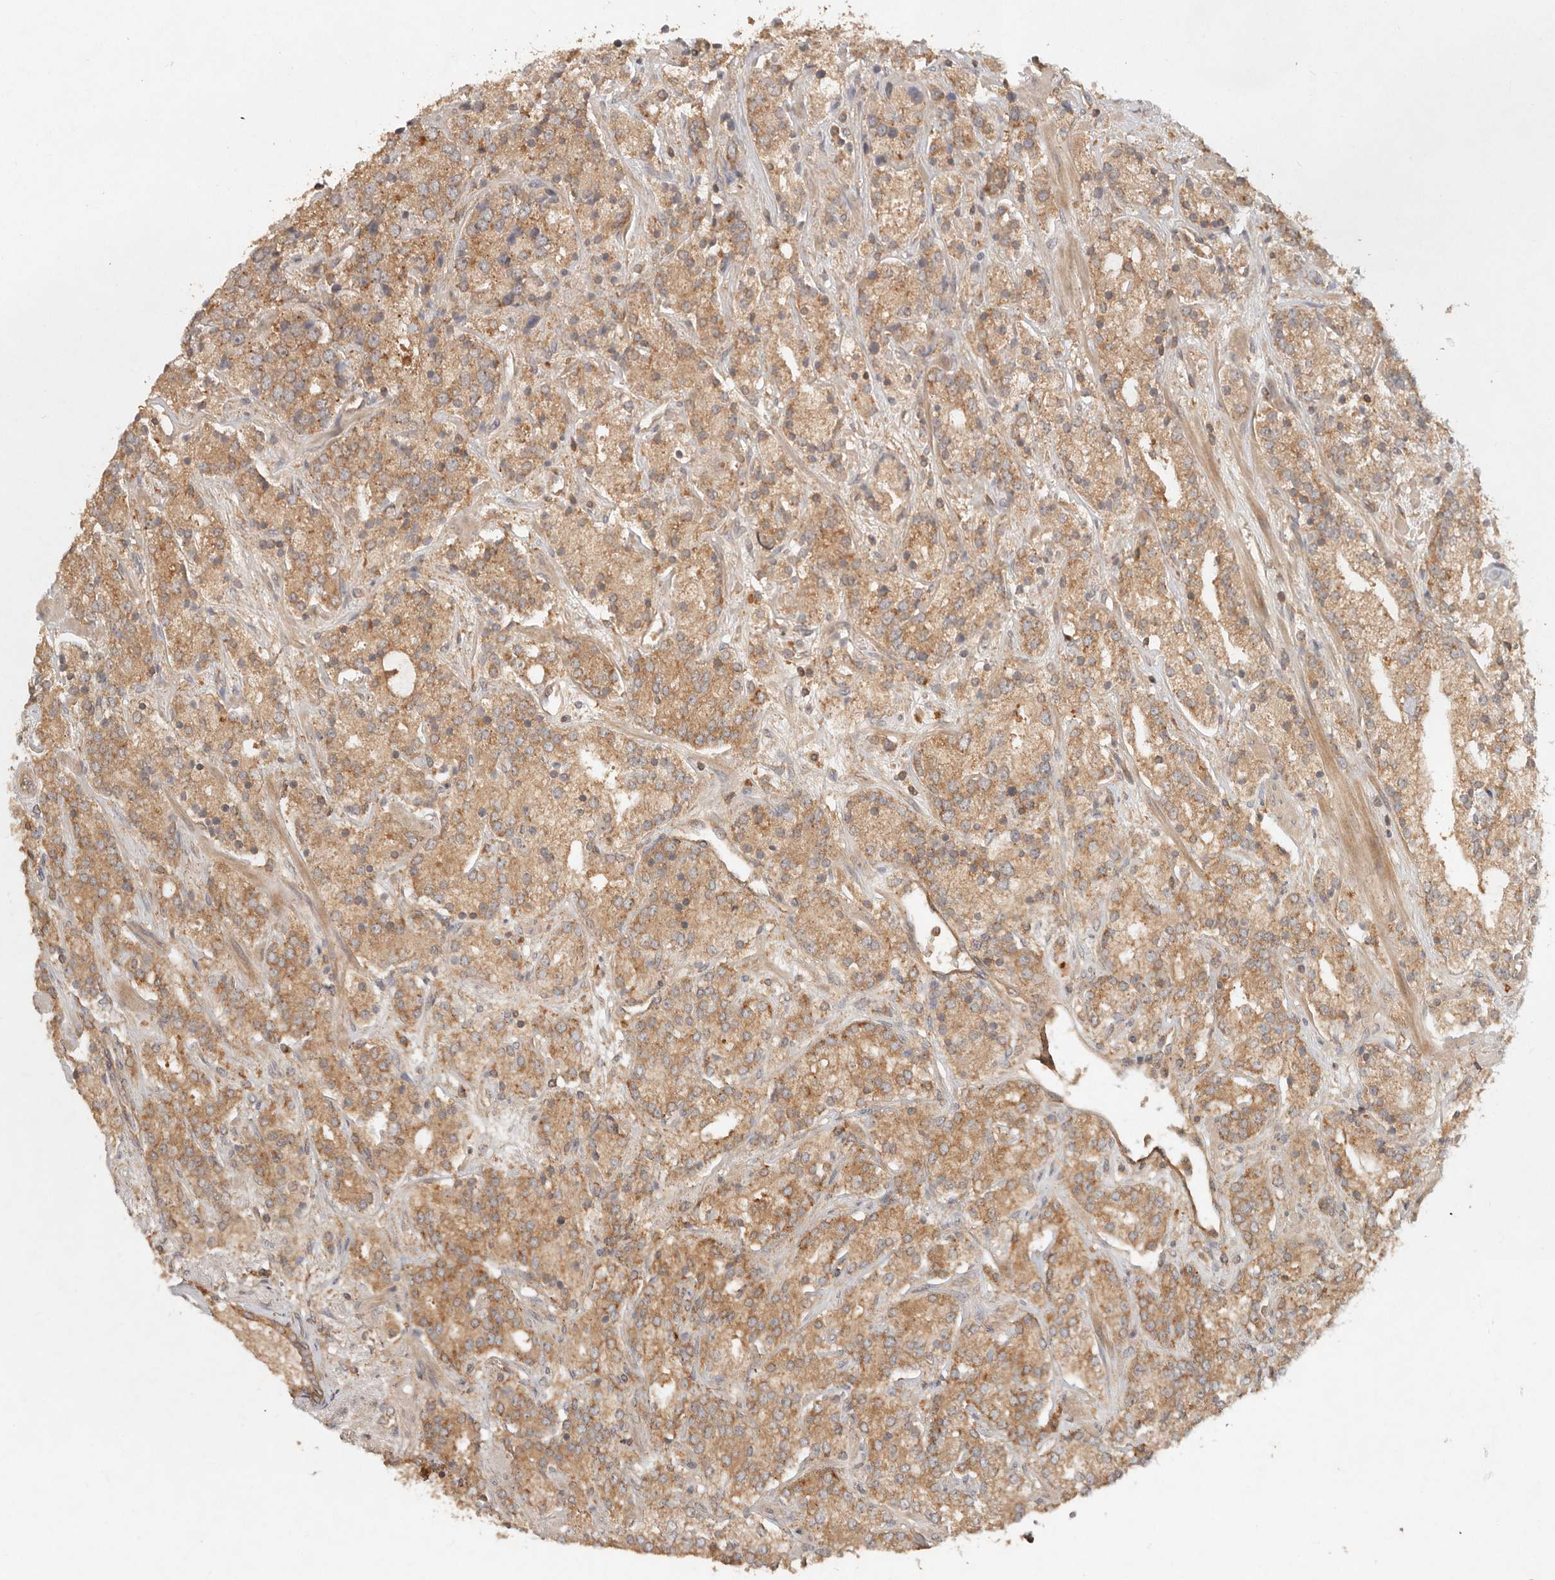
{"staining": {"intensity": "moderate", "quantity": ">75%", "location": "cytoplasmic/membranous"}, "tissue": "prostate cancer", "cell_type": "Tumor cells", "image_type": "cancer", "snomed": [{"axis": "morphology", "description": "Adenocarcinoma, High grade"}, {"axis": "topography", "description": "Prostate"}], "caption": "Immunohistochemical staining of prostate cancer displays medium levels of moderate cytoplasmic/membranous protein expression in approximately >75% of tumor cells.", "gene": "HECTD3", "patient": {"sex": "male", "age": 71}}